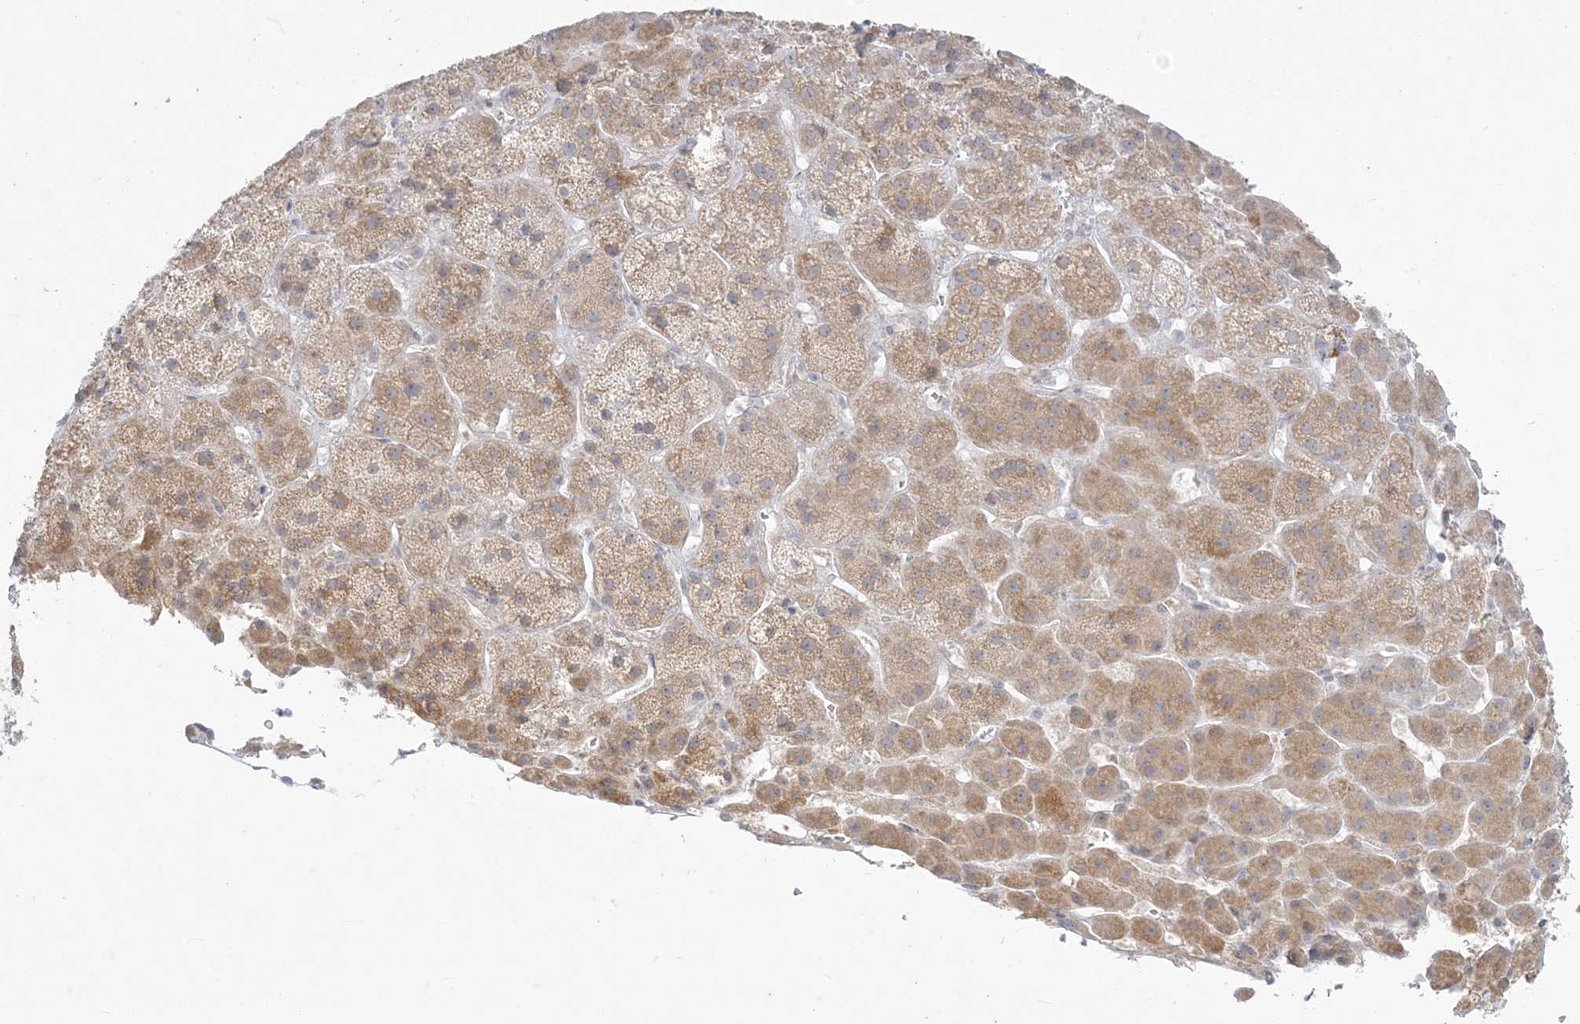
{"staining": {"intensity": "moderate", "quantity": ">75%", "location": "cytoplasmic/membranous"}, "tissue": "adrenal gland", "cell_type": "Glandular cells", "image_type": "normal", "snomed": [{"axis": "morphology", "description": "Normal tissue, NOS"}, {"axis": "topography", "description": "Adrenal gland"}], "caption": "Immunohistochemical staining of normal human adrenal gland exhibits moderate cytoplasmic/membranous protein expression in approximately >75% of glandular cells. (brown staining indicates protein expression, while blue staining denotes nuclei).", "gene": "ZC3H6", "patient": {"sex": "female", "age": 57}}